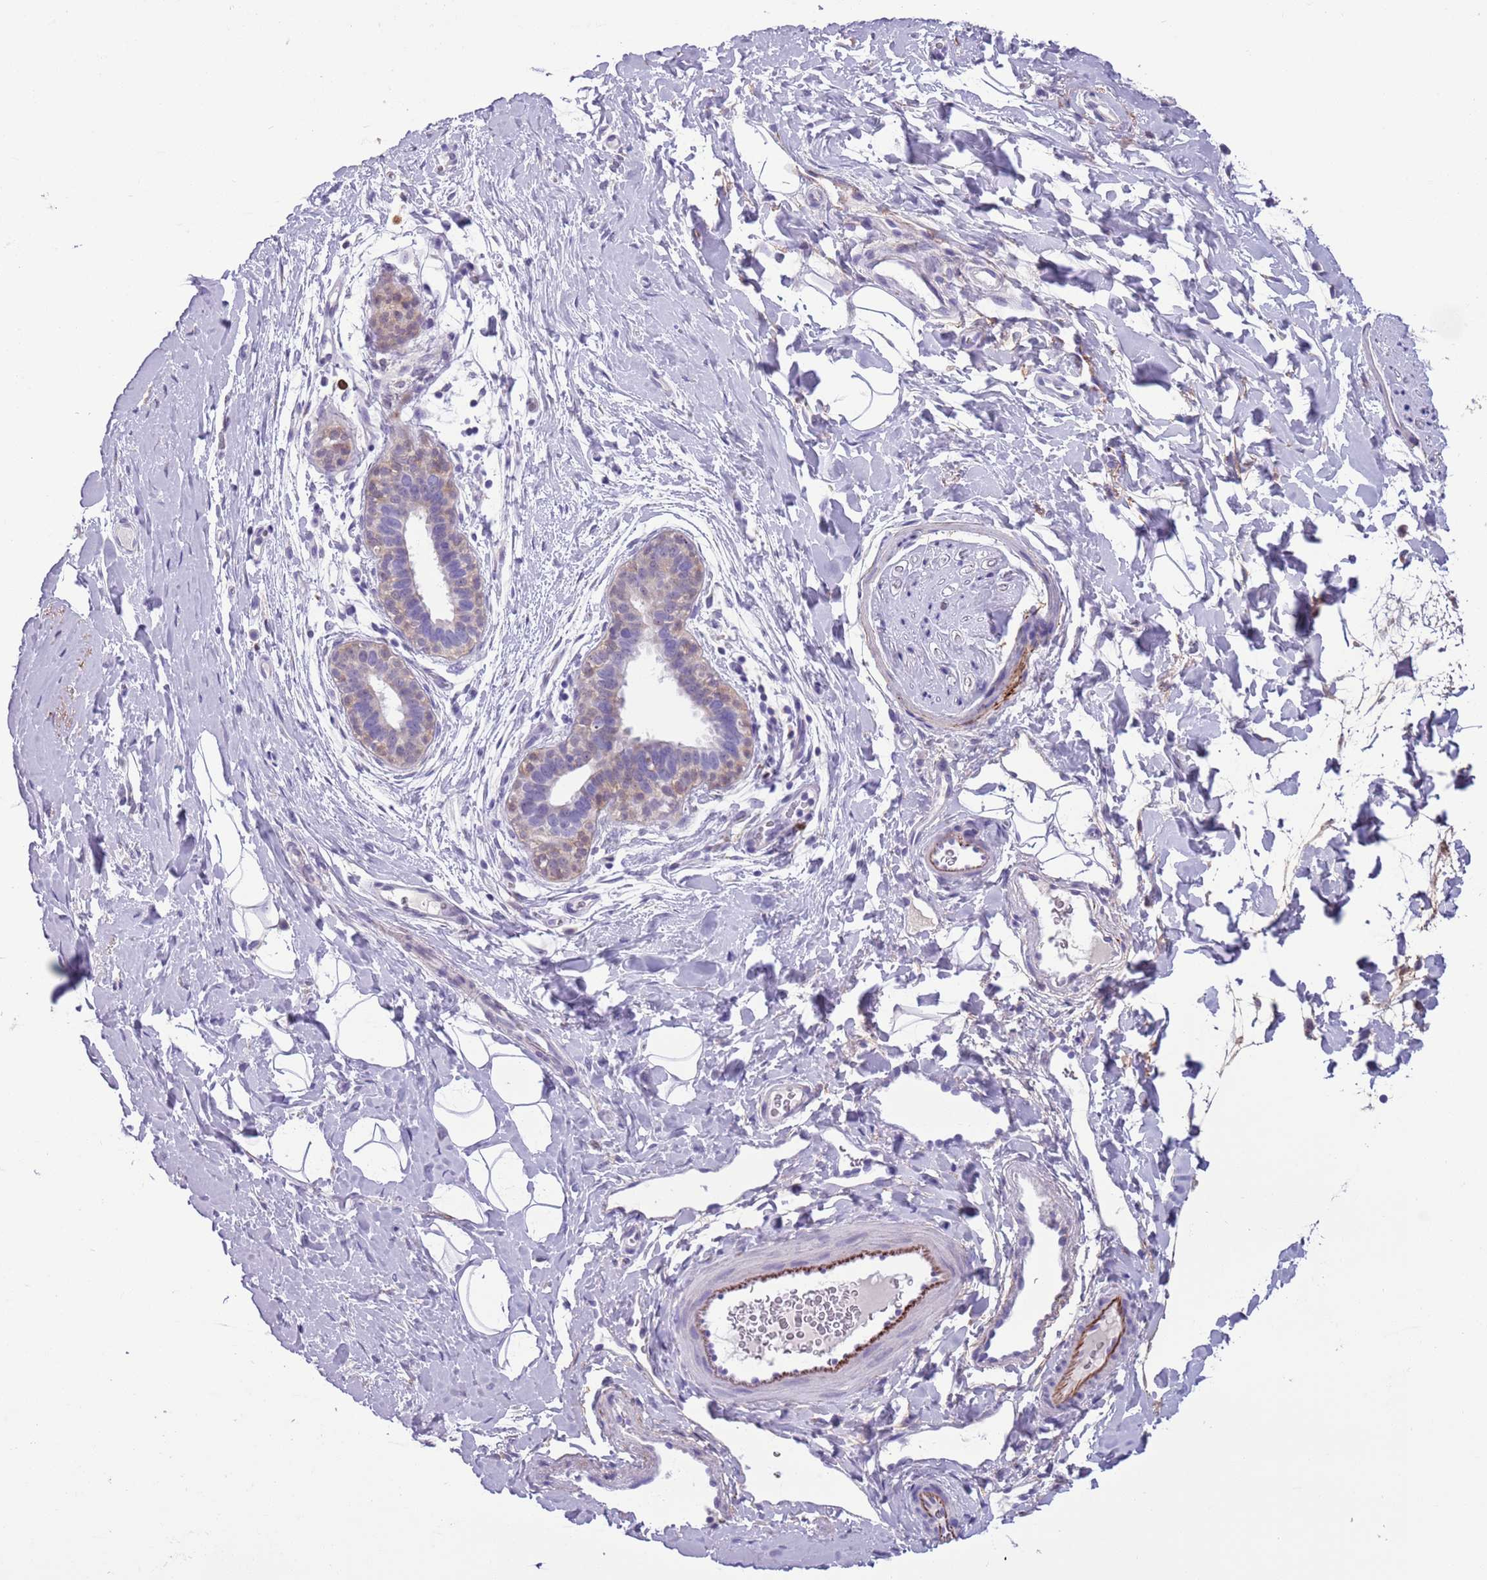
{"staining": {"intensity": "negative", "quantity": "none", "location": "none"}, "tissue": "adipose tissue", "cell_type": "Adipocytes", "image_type": "normal", "snomed": [{"axis": "morphology", "description": "Normal tissue, NOS"}, {"axis": "topography", "description": "Breast"}], "caption": "There is no significant staining in adipocytes of adipose tissue. Brightfield microscopy of immunohistochemistry (IHC) stained with DAB (3,3'-diaminobenzidine) (brown) and hematoxylin (blue), captured at high magnification.", "gene": "PFKFB2", "patient": {"sex": "female", "age": 26}}